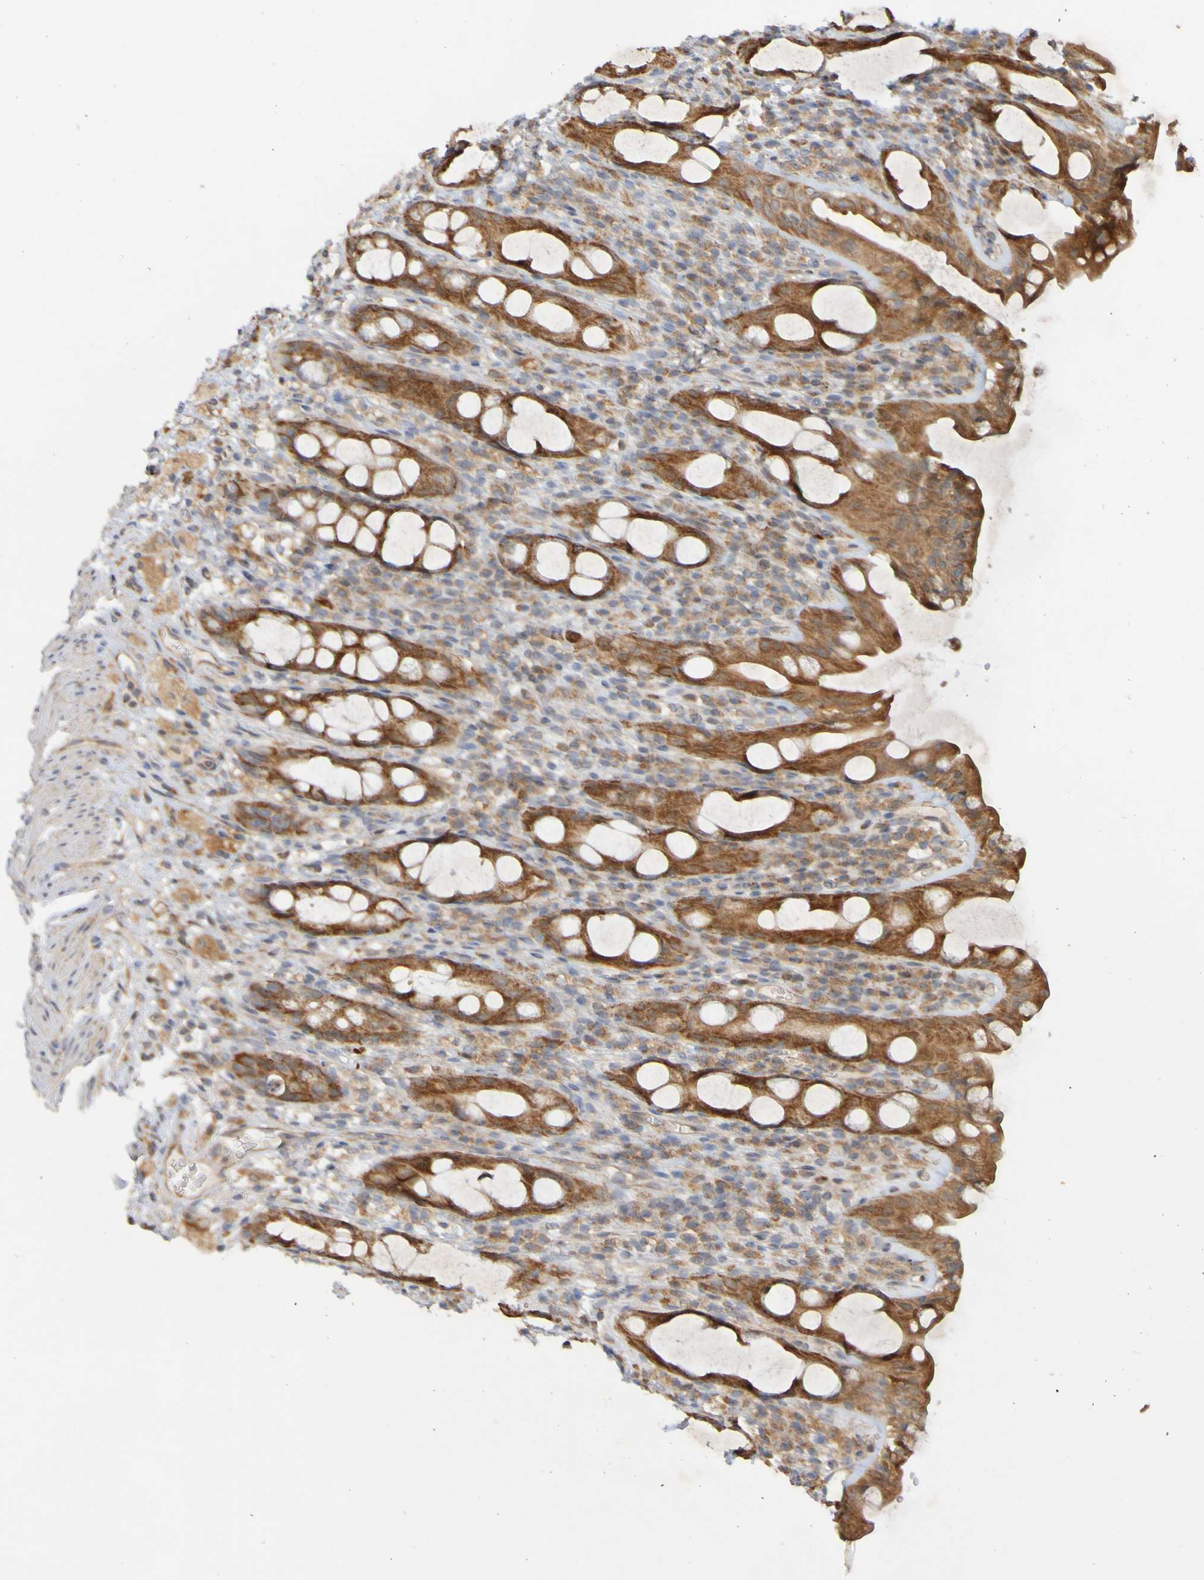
{"staining": {"intensity": "moderate", "quantity": ">75%", "location": "cytoplasmic/membranous"}, "tissue": "rectum", "cell_type": "Glandular cells", "image_type": "normal", "snomed": [{"axis": "morphology", "description": "Normal tissue, NOS"}, {"axis": "topography", "description": "Rectum"}], "caption": "Brown immunohistochemical staining in unremarkable human rectum exhibits moderate cytoplasmic/membranous staining in approximately >75% of glandular cells.", "gene": "TMBIM1", "patient": {"sex": "male", "age": 44}}